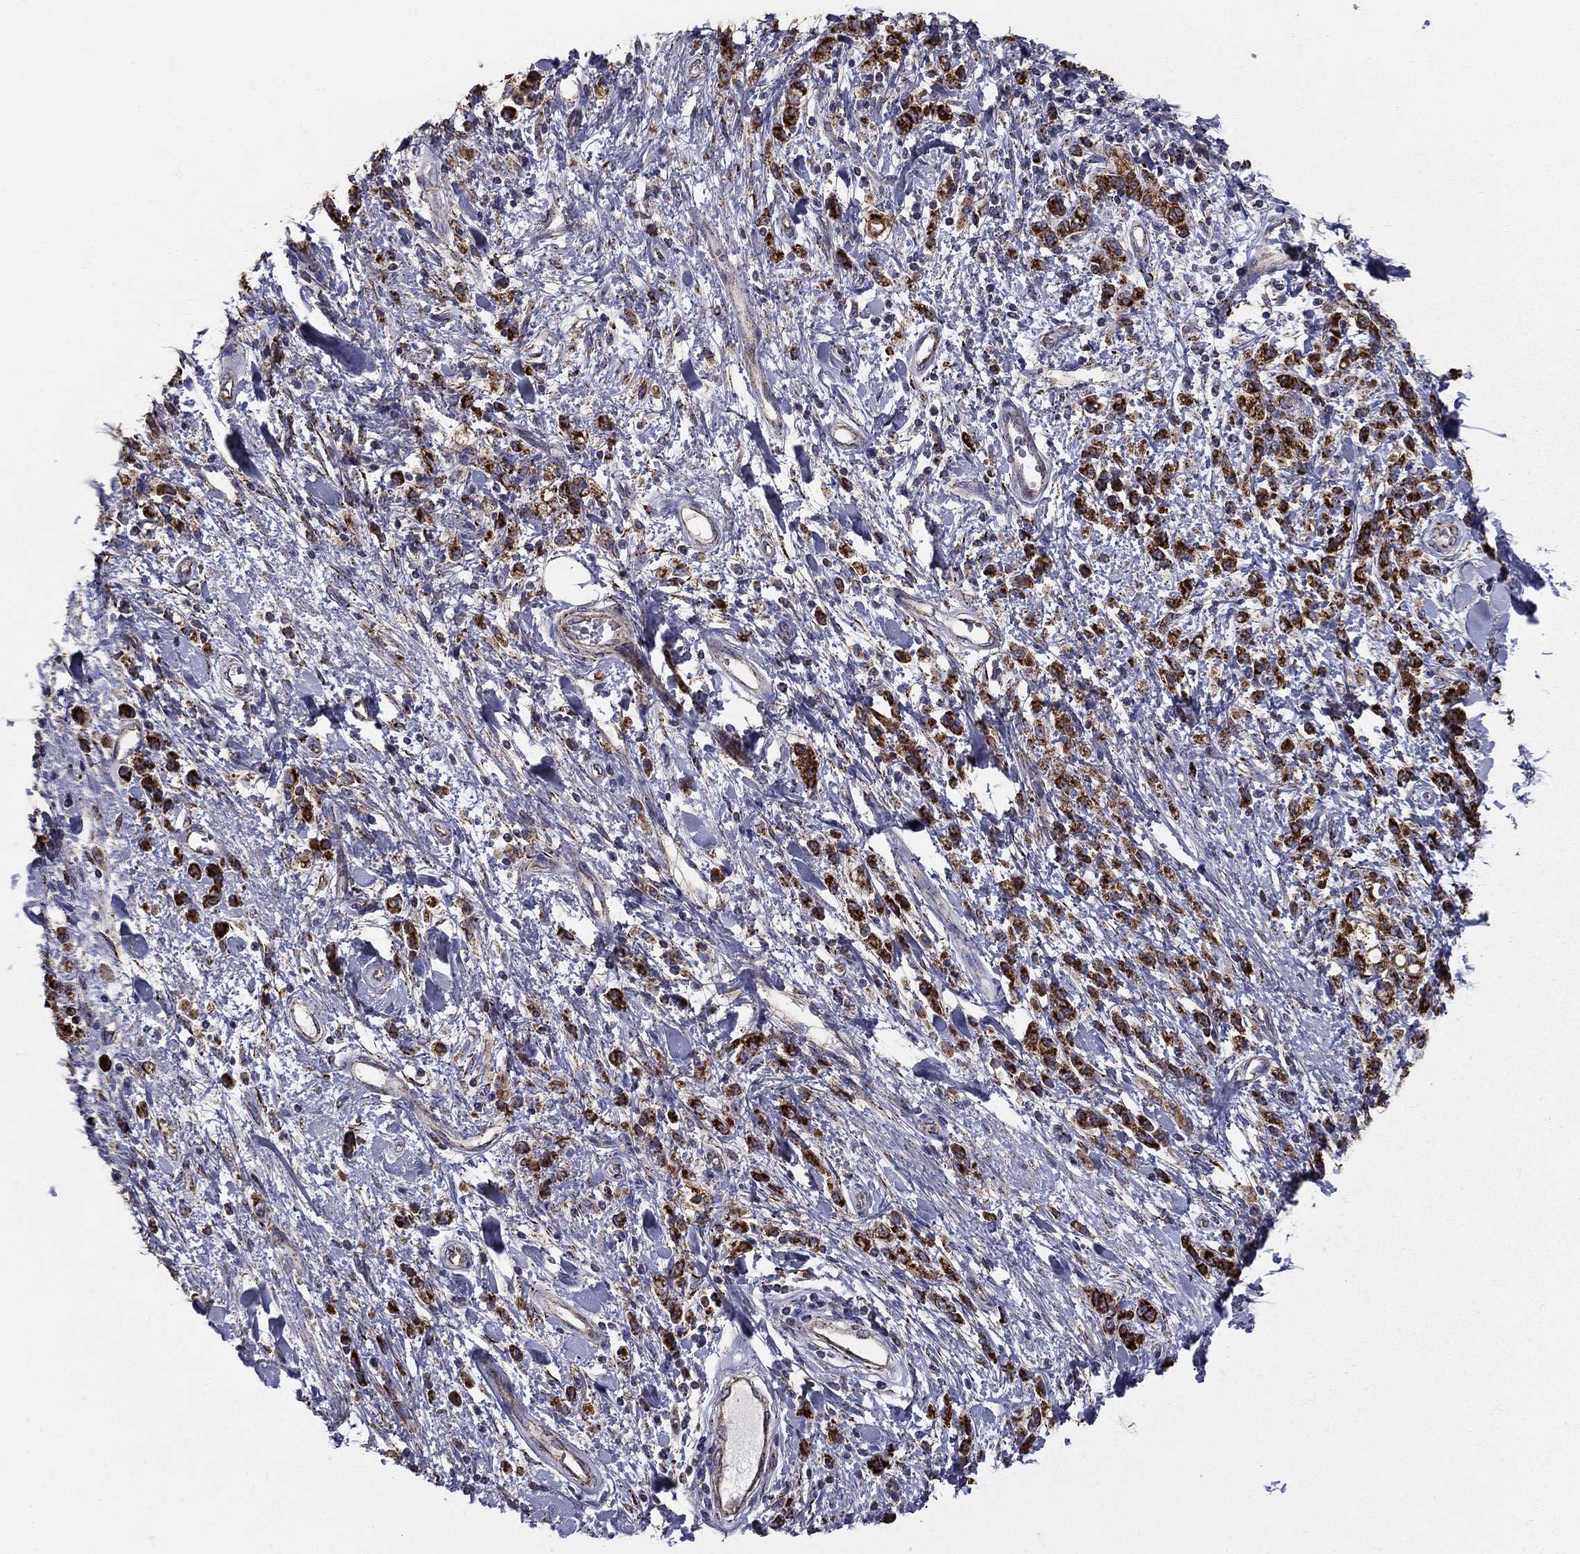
{"staining": {"intensity": "strong", "quantity": ">75%", "location": "cytoplasmic/membranous"}, "tissue": "stomach cancer", "cell_type": "Tumor cells", "image_type": "cancer", "snomed": [{"axis": "morphology", "description": "Adenocarcinoma, NOS"}, {"axis": "topography", "description": "Stomach"}], "caption": "A high-resolution micrograph shows IHC staining of adenocarcinoma (stomach), which exhibits strong cytoplasmic/membranous staining in about >75% of tumor cells.", "gene": "GCSH", "patient": {"sex": "male", "age": 77}}